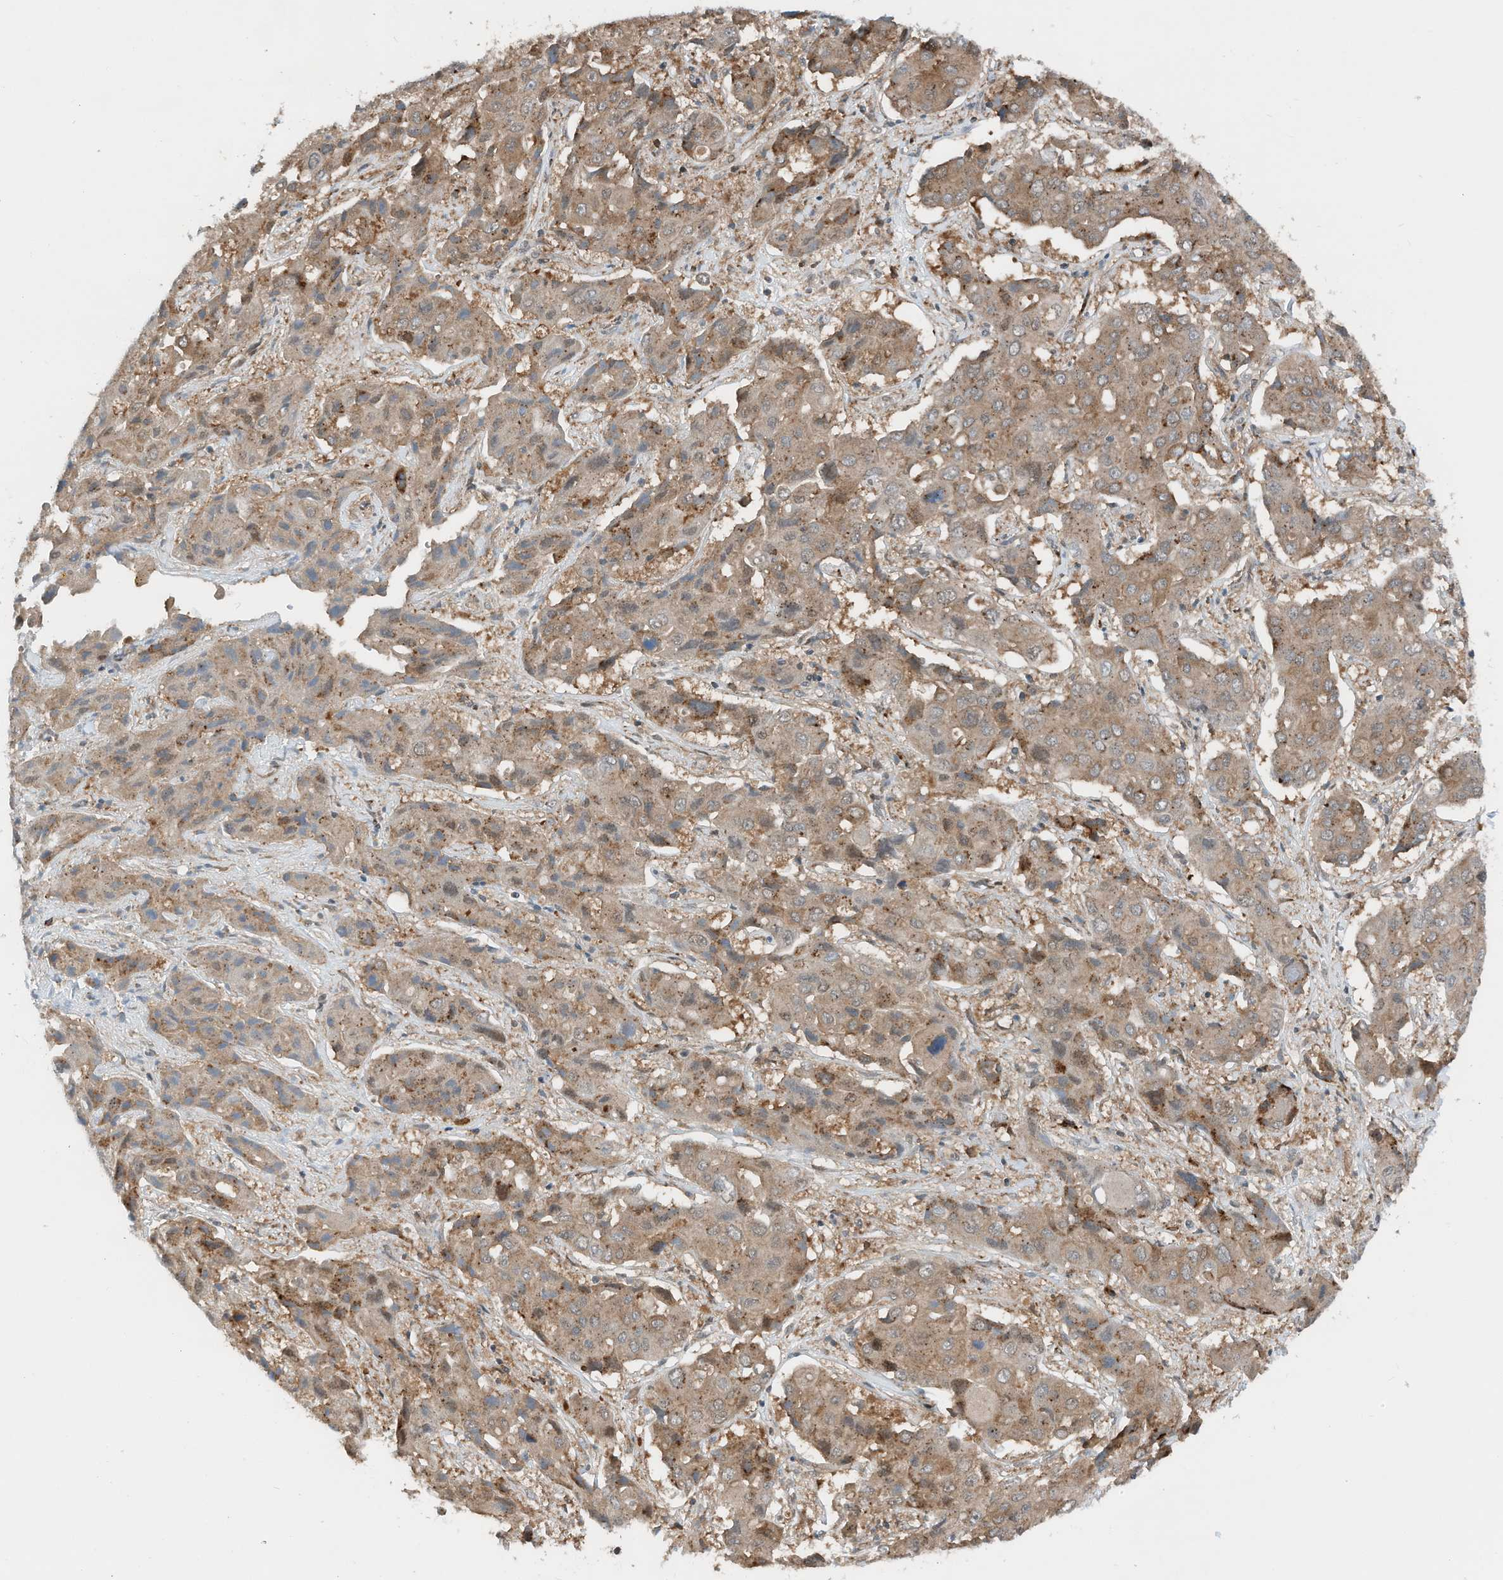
{"staining": {"intensity": "moderate", "quantity": ">75%", "location": "cytoplasmic/membranous"}, "tissue": "liver cancer", "cell_type": "Tumor cells", "image_type": "cancer", "snomed": [{"axis": "morphology", "description": "Cholangiocarcinoma"}, {"axis": "topography", "description": "Liver"}], "caption": "Liver cancer (cholangiocarcinoma) was stained to show a protein in brown. There is medium levels of moderate cytoplasmic/membranous staining in about >75% of tumor cells.", "gene": "RMND1", "patient": {"sex": "male", "age": 67}}